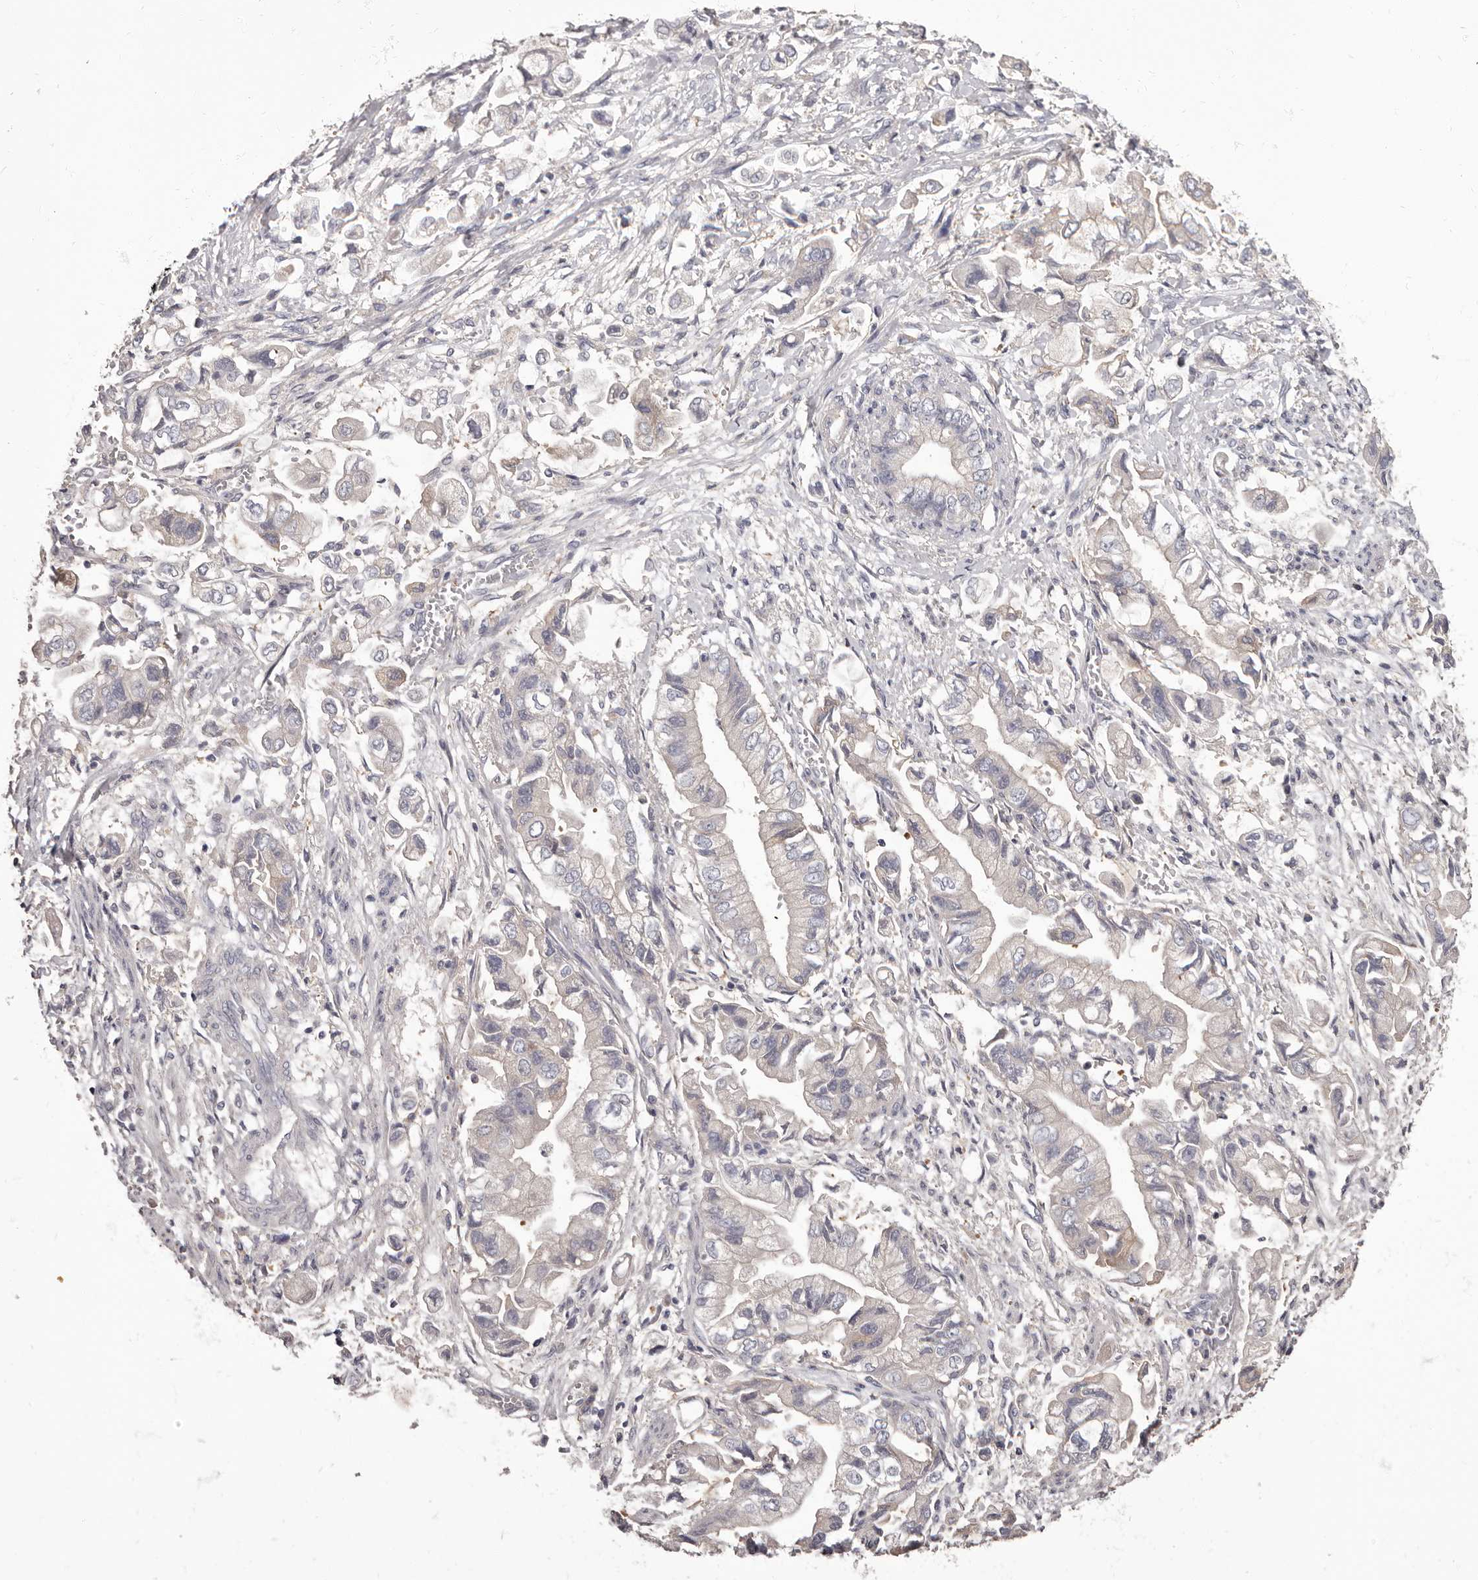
{"staining": {"intensity": "negative", "quantity": "none", "location": "none"}, "tissue": "stomach cancer", "cell_type": "Tumor cells", "image_type": "cancer", "snomed": [{"axis": "morphology", "description": "Adenocarcinoma, NOS"}, {"axis": "topography", "description": "Stomach"}], "caption": "Stomach cancer (adenocarcinoma) was stained to show a protein in brown. There is no significant expression in tumor cells.", "gene": "APEH", "patient": {"sex": "male", "age": 62}}